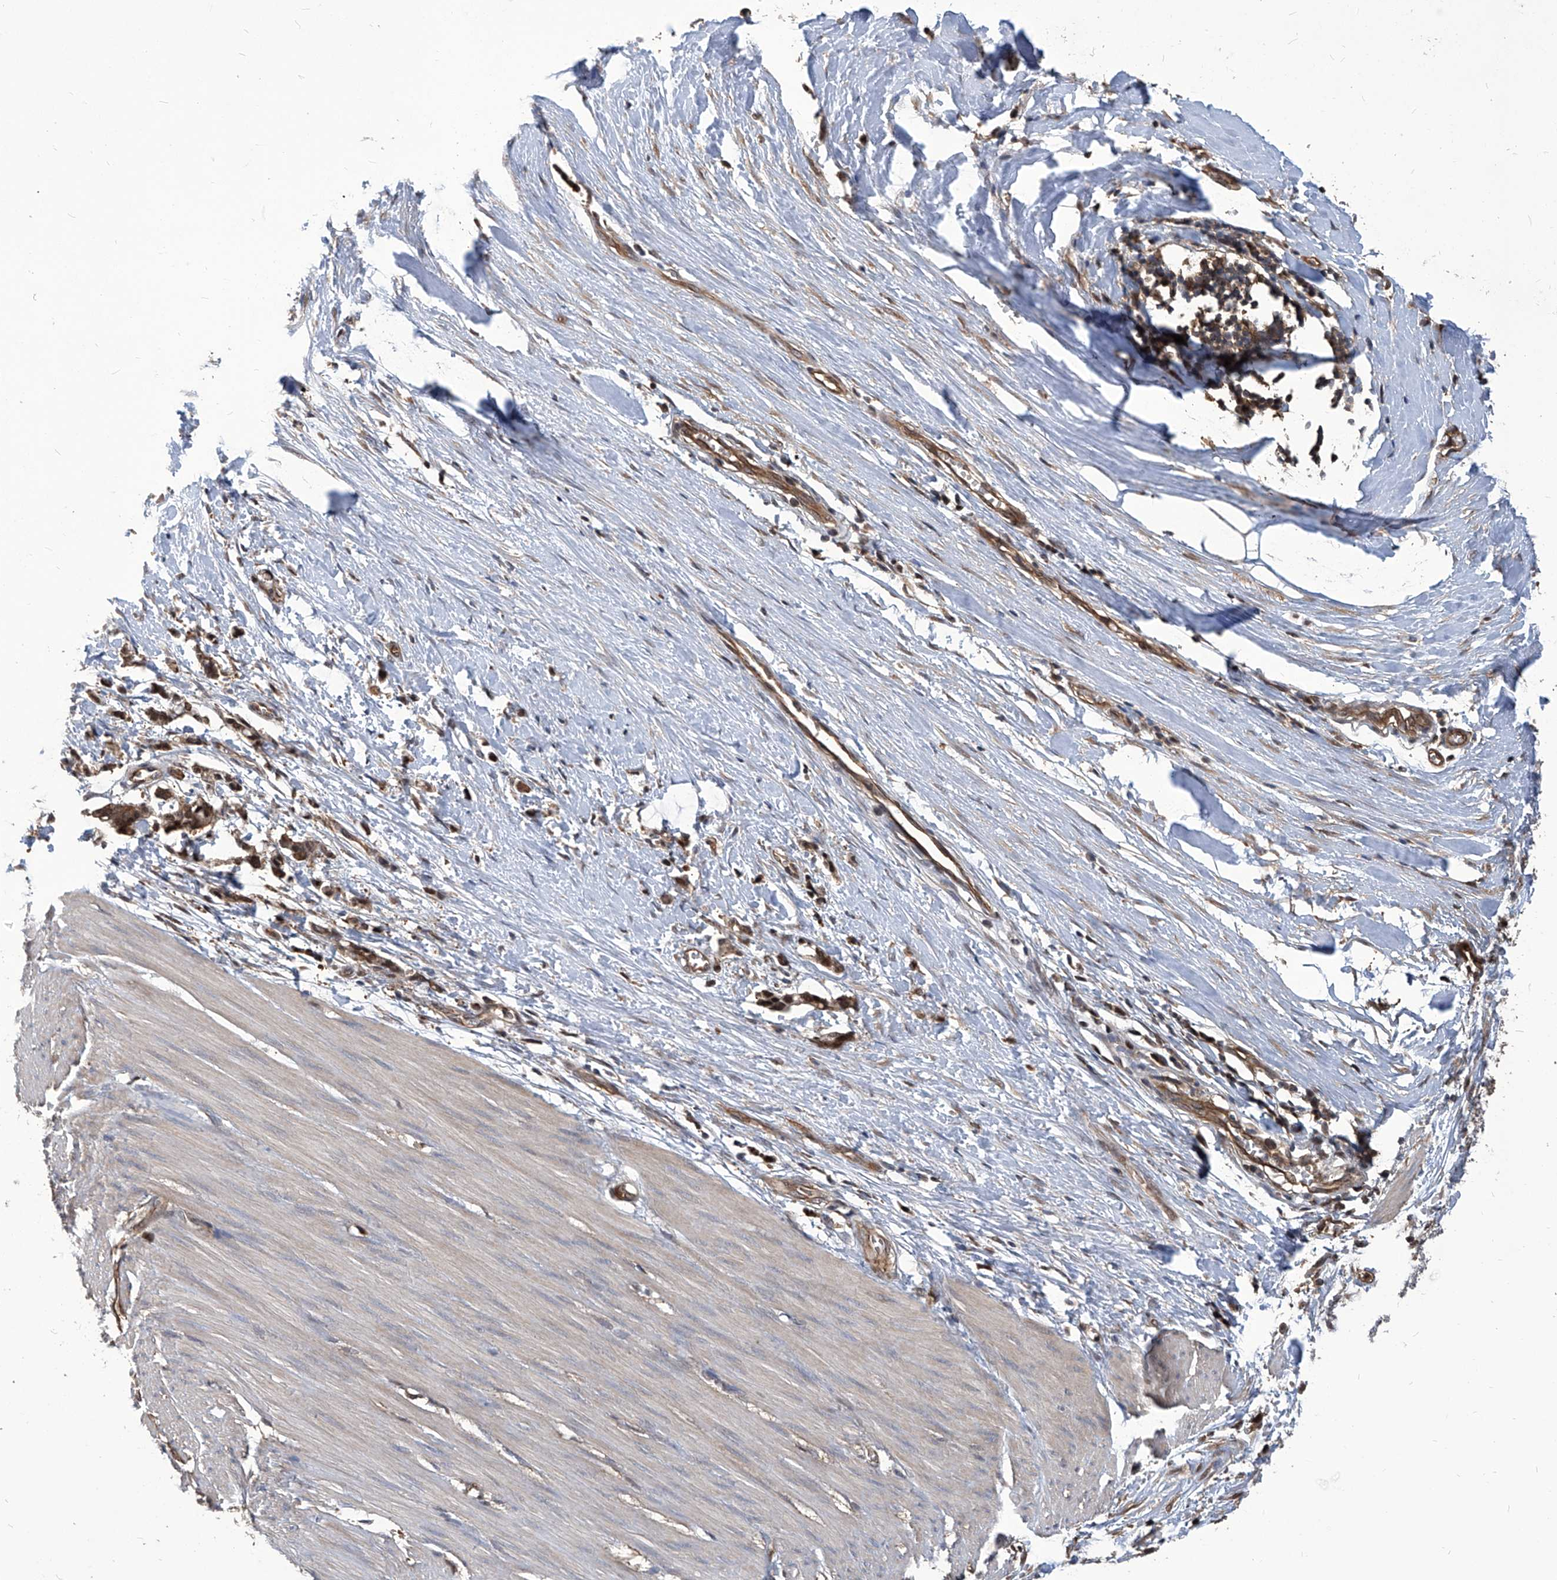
{"staining": {"intensity": "weak", "quantity": "<25%", "location": "cytoplasmic/membranous"}, "tissue": "smooth muscle", "cell_type": "Smooth muscle cells", "image_type": "normal", "snomed": [{"axis": "morphology", "description": "Normal tissue, NOS"}, {"axis": "morphology", "description": "Adenocarcinoma, NOS"}, {"axis": "topography", "description": "Colon"}, {"axis": "topography", "description": "Peripheral nerve tissue"}], "caption": "IHC image of unremarkable human smooth muscle stained for a protein (brown), which exhibits no staining in smooth muscle cells. The staining is performed using DAB brown chromogen with nuclei counter-stained in using hematoxylin.", "gene": "PSMB1", "patient": {"sex": "male", "age": 14}}